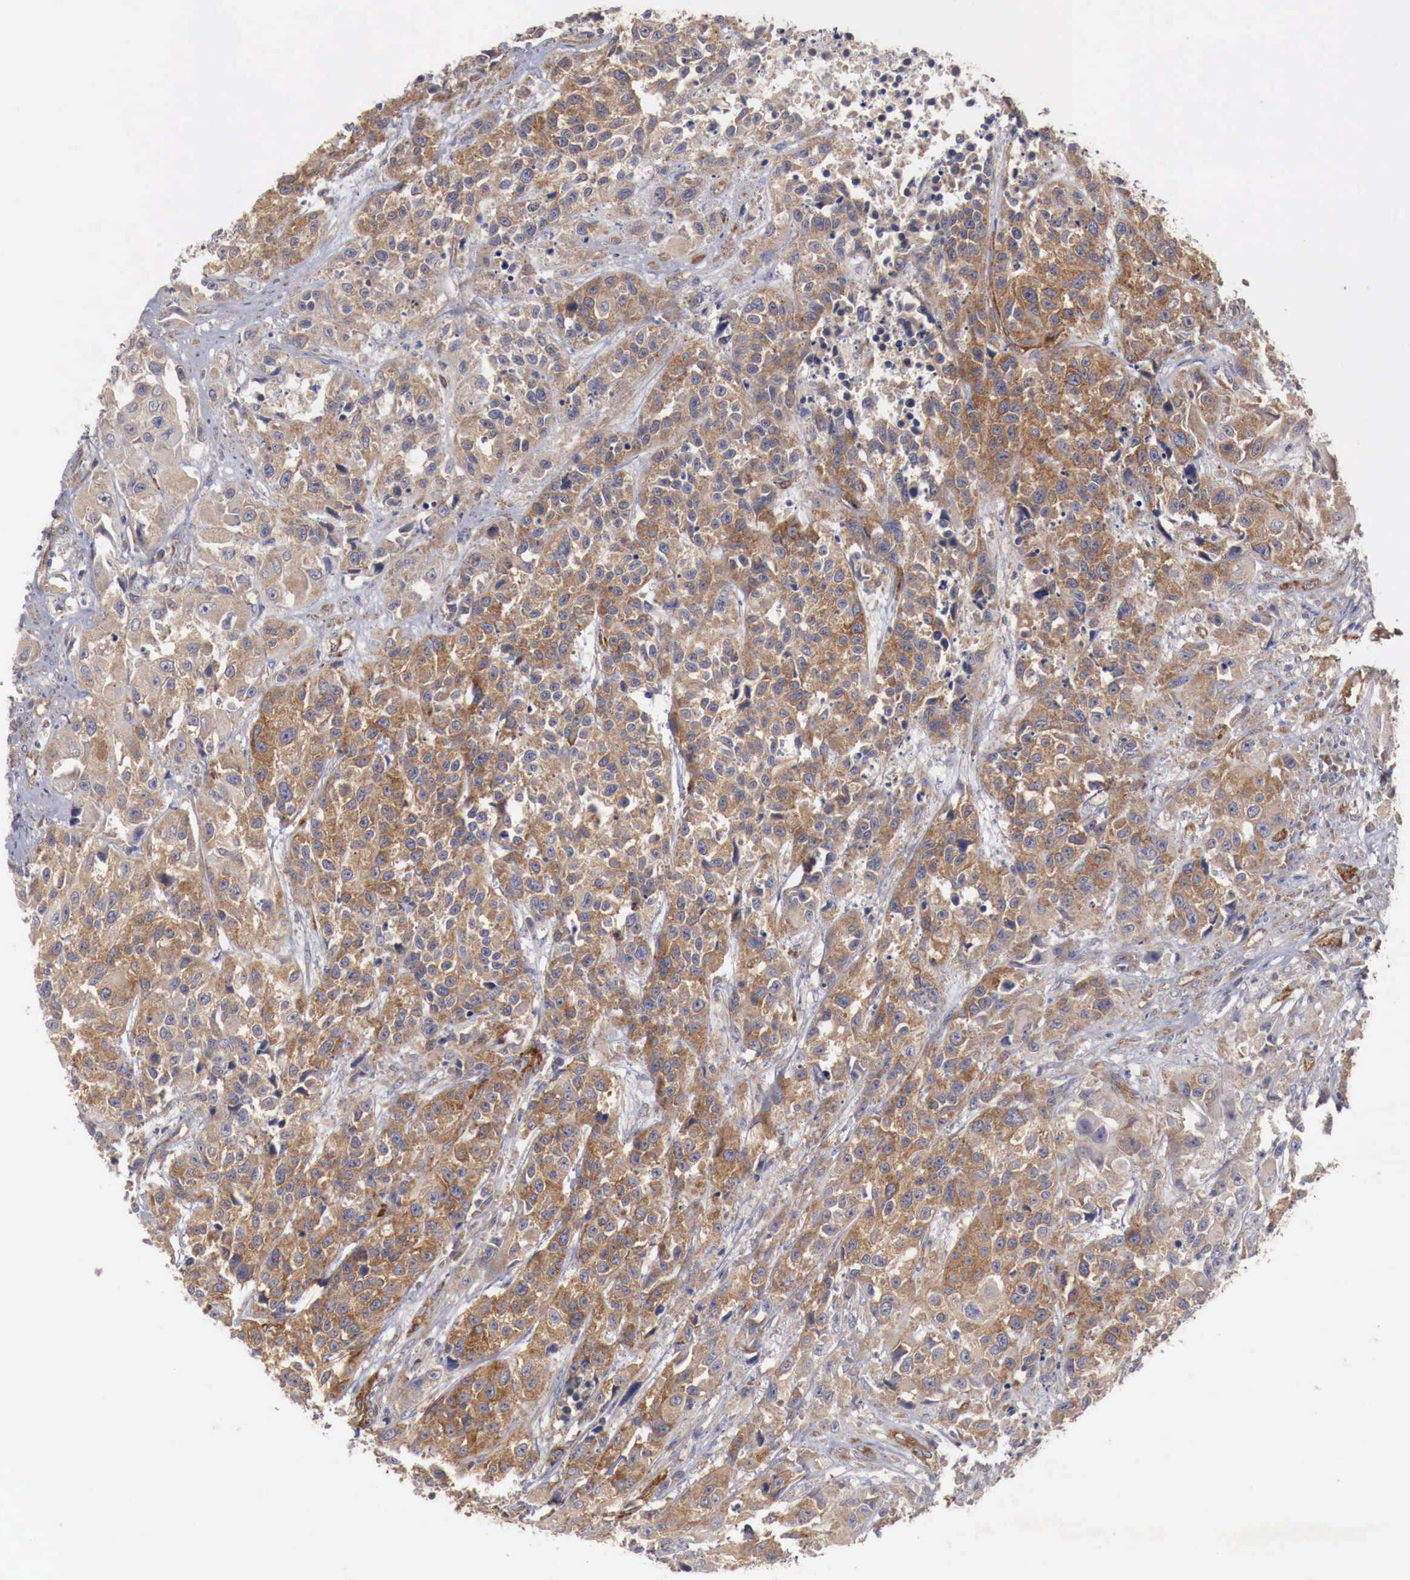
{"staining": {"intensity": "moderate", "quantity": ">75%", "location": "cytoplasmic/membranous"}, "tissue": "urothelial cancer", "cell_type": "Tumor cells", "image_type": "cancer", "snomed": [{"axis": "morphology", "description": "Urothelial carcinoma, High grade"}, {"axis": "topography", "description": "Urinary bladder"}], "caption": "DAB (3,3'-diaminobenzidine) immunohistochemical staining of high-grade urothelial carcinoma exhibits moderate cytoplasmic/membranous protein expression in approximately >75% of tumor cells.", "gene": "ARMCX4", "patient": {"sex": "female", "age": 81}}